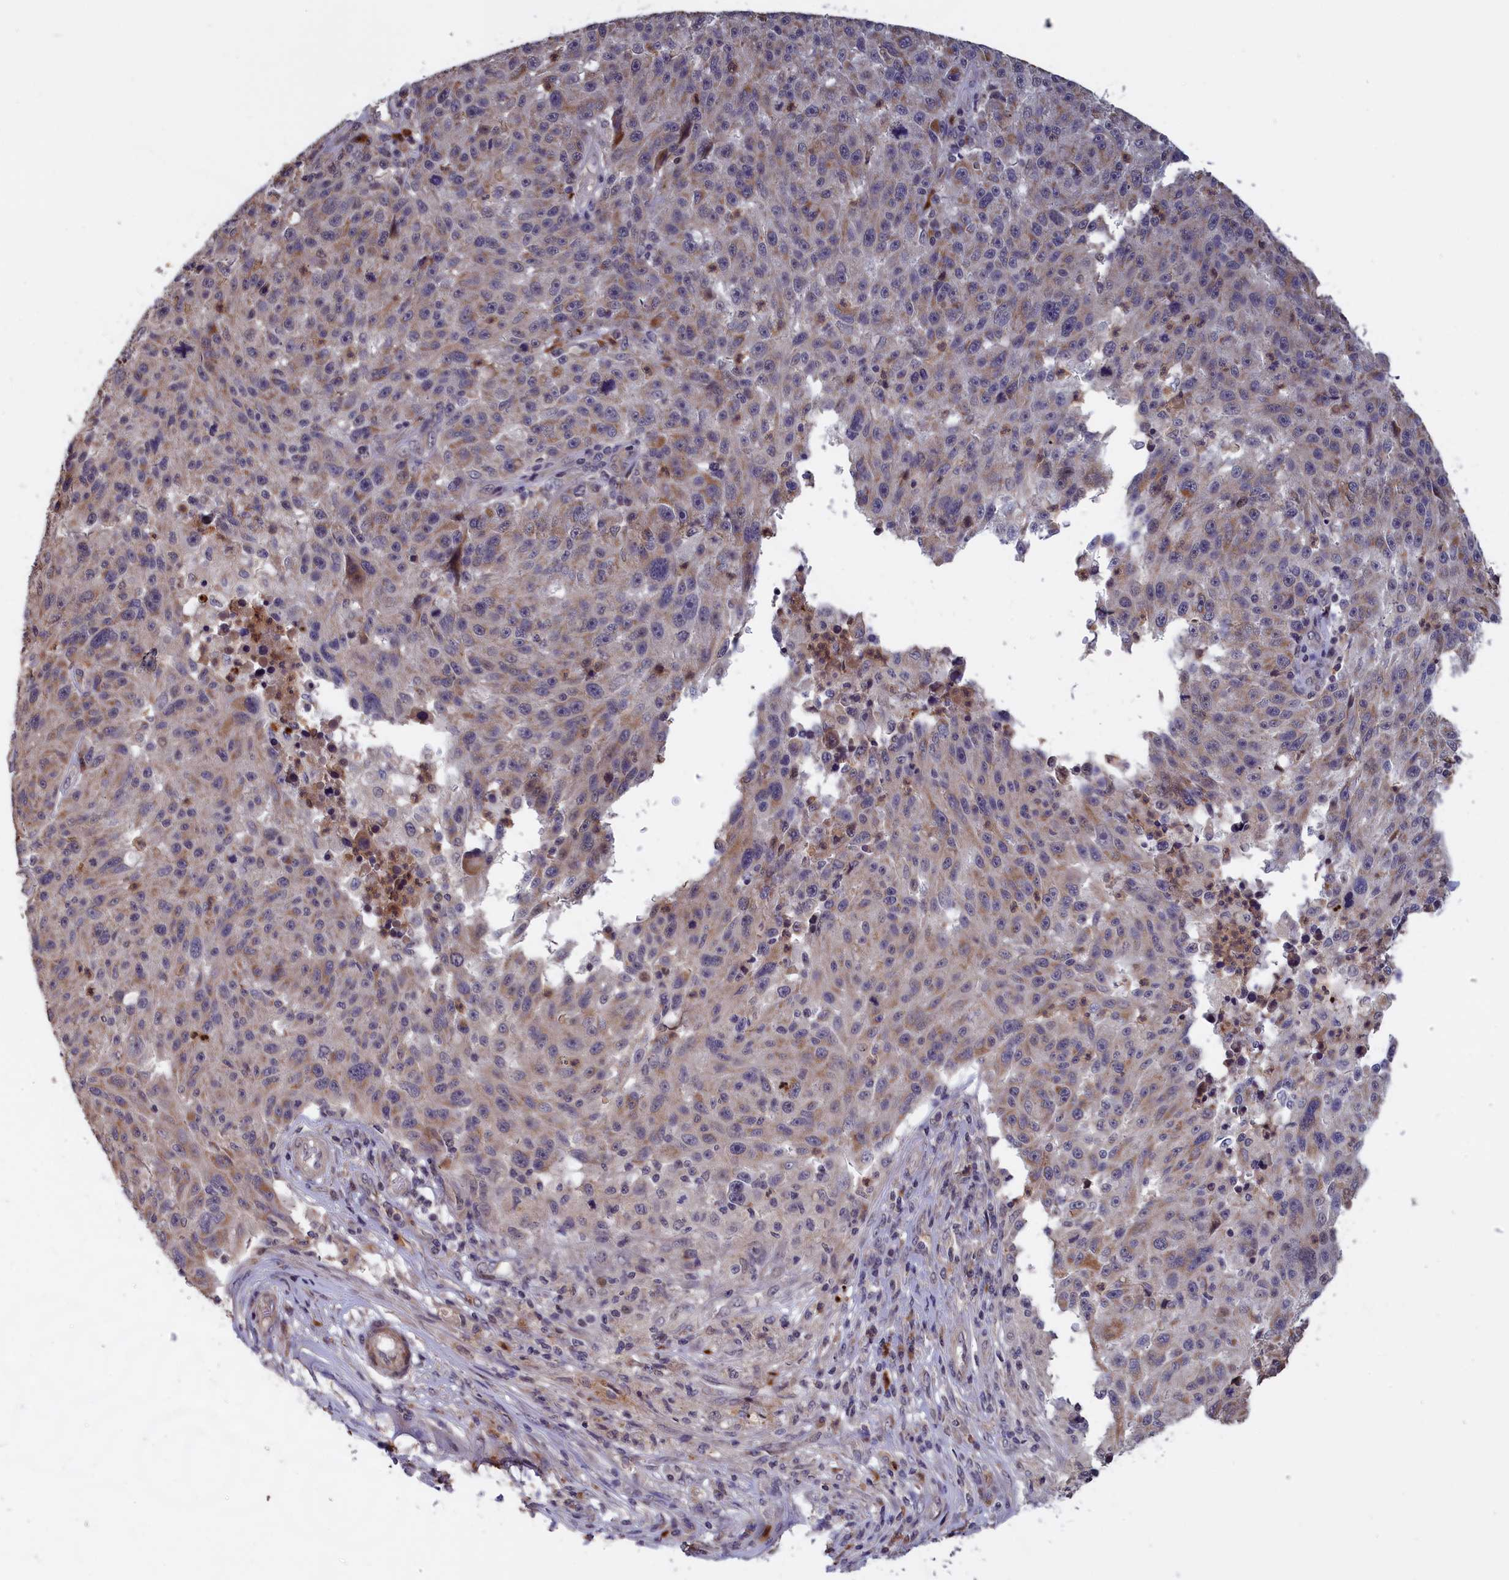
{"staining": {"intensity": "weak", "quantity": "25%-75%", "location": "cytoplasmic/membranous"}, "tissue": "melanoma", "cell_type": "Tumor cells", "image_type": "cancer", "snomed": [{"axis": "morphology", "description": "Malignant melanoma, NOS"}, {"axis": "topography", "description": "Skin"}], "caption": "Malignant melanoma stained with a brown dye reveals weak cytoplasmic/membranous positive positivity in about 25%-75% of tumor cells.", "gene": "EPB41L4B", "patient": {"sex": "male", "age": 53}}